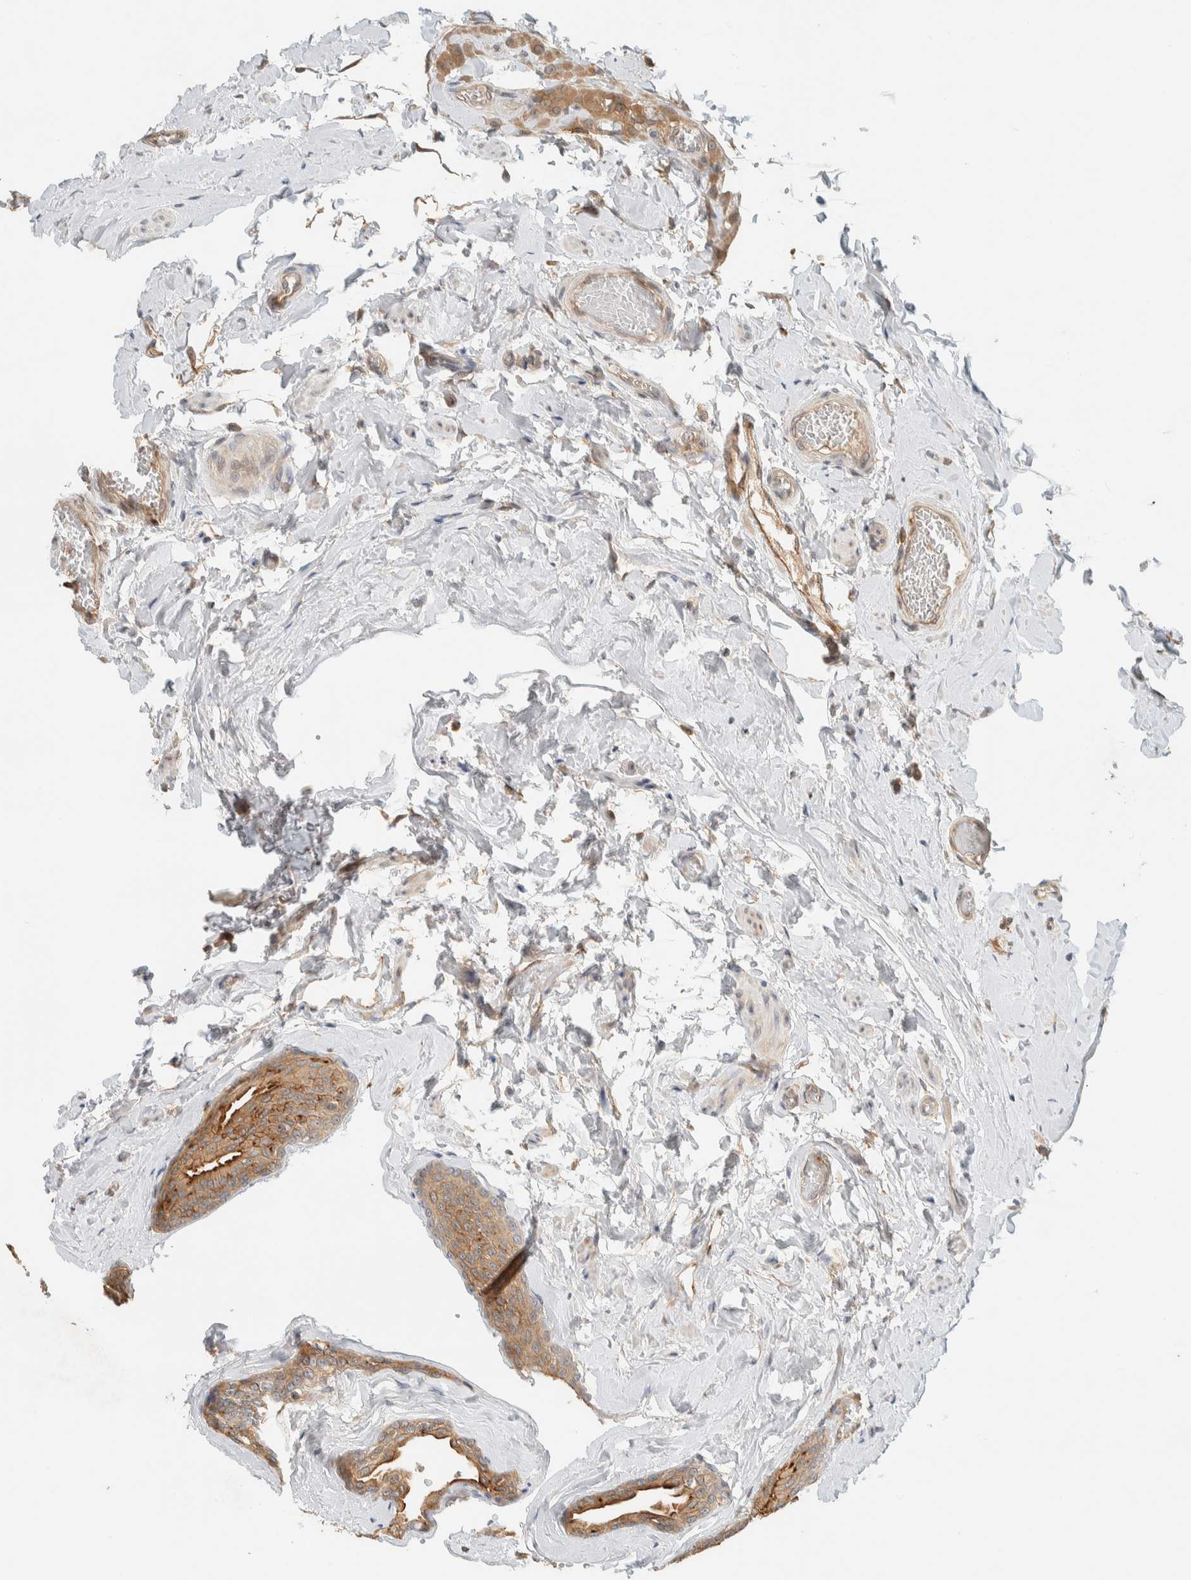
{"staining": {"intensity": "moderate", "quantity": ">75%", "location": "cytoplasmic/membranous"}, "tissue": "epididymis", "cell_type": "Glandular cells", "image_type": "normal", "snomed": [{"axis": "morphology", "description": "Normal tissue, NOS"}, {"axis": "topography", "description": "Testis"}, {"axis": "topography", "description": "Epididymis"}], "caption": "Epididymis stained for a protein (brown) reveals moderate cytoplasmic/membranous positive staining in approximately >75% of glandular cells.", "gene": "RAB11FIP1", "patient": {"sex": "male", "age": 36}}